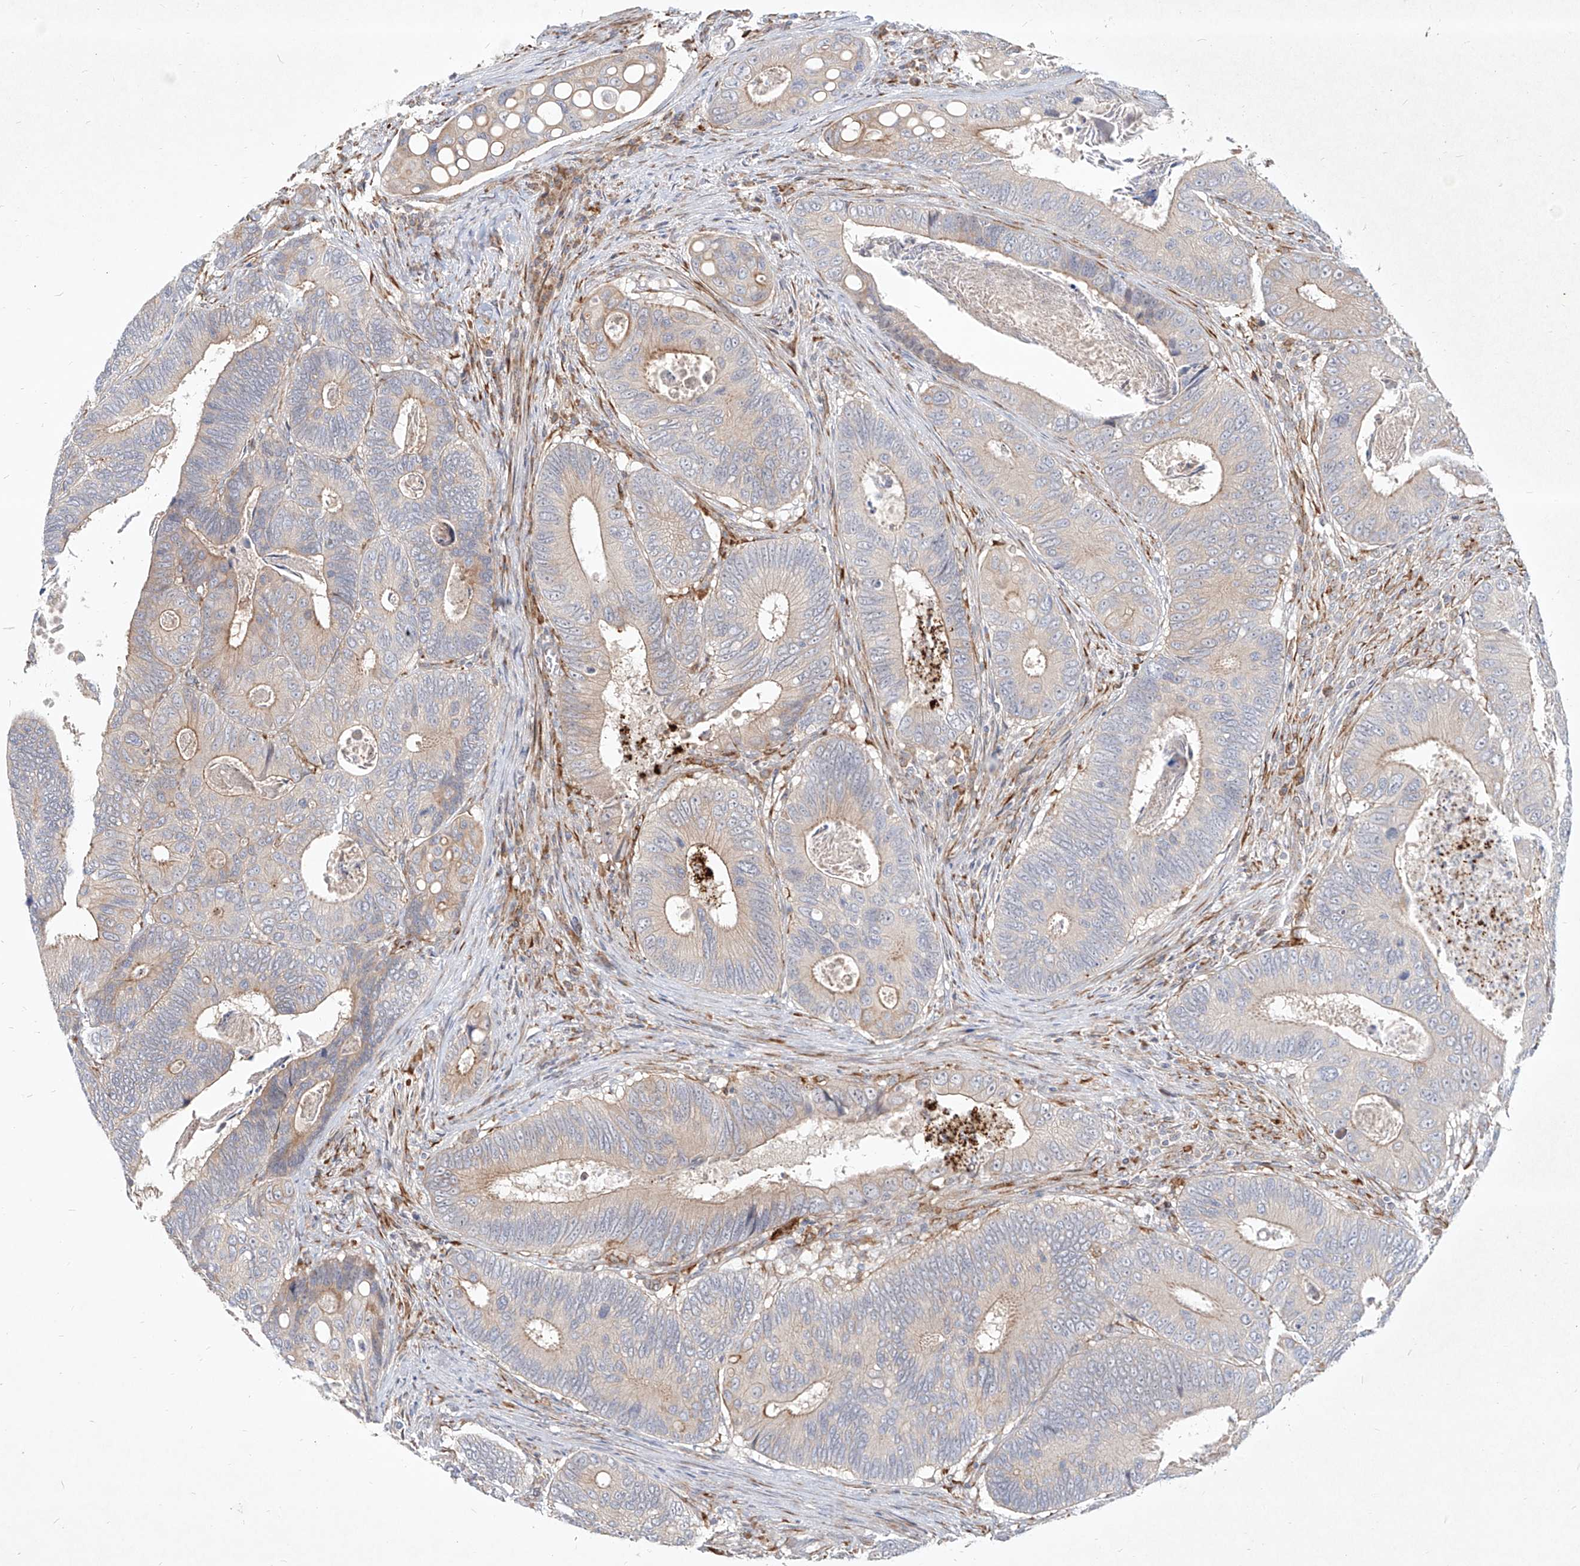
{"staining": {"intensity": "negative", "quantity": "none", "location": "none"}, "tissue": "colorectal cancer", "cell_type": "Tumor cells", "image_type": "cancer", "snomed": [{"axis": "morphology", "description": "Inflammation, NOS"}, {"axis": "morphology", "description": "Adenocarcinoma, NOS"}, {"axis": "topography", "description": "Colon"}], "caption": "DAB immunohistochemical staining of colorectal cancer exhibits no significant expression in tumor cells. (Stains: DAB (3,3'-diaminobenzidine) IHC with hematoxylin counter stain, Microscopy: brightfield microscopy at high magnification).", "gene": "CD209", "patient": {"sex": "male", "age": 72}}